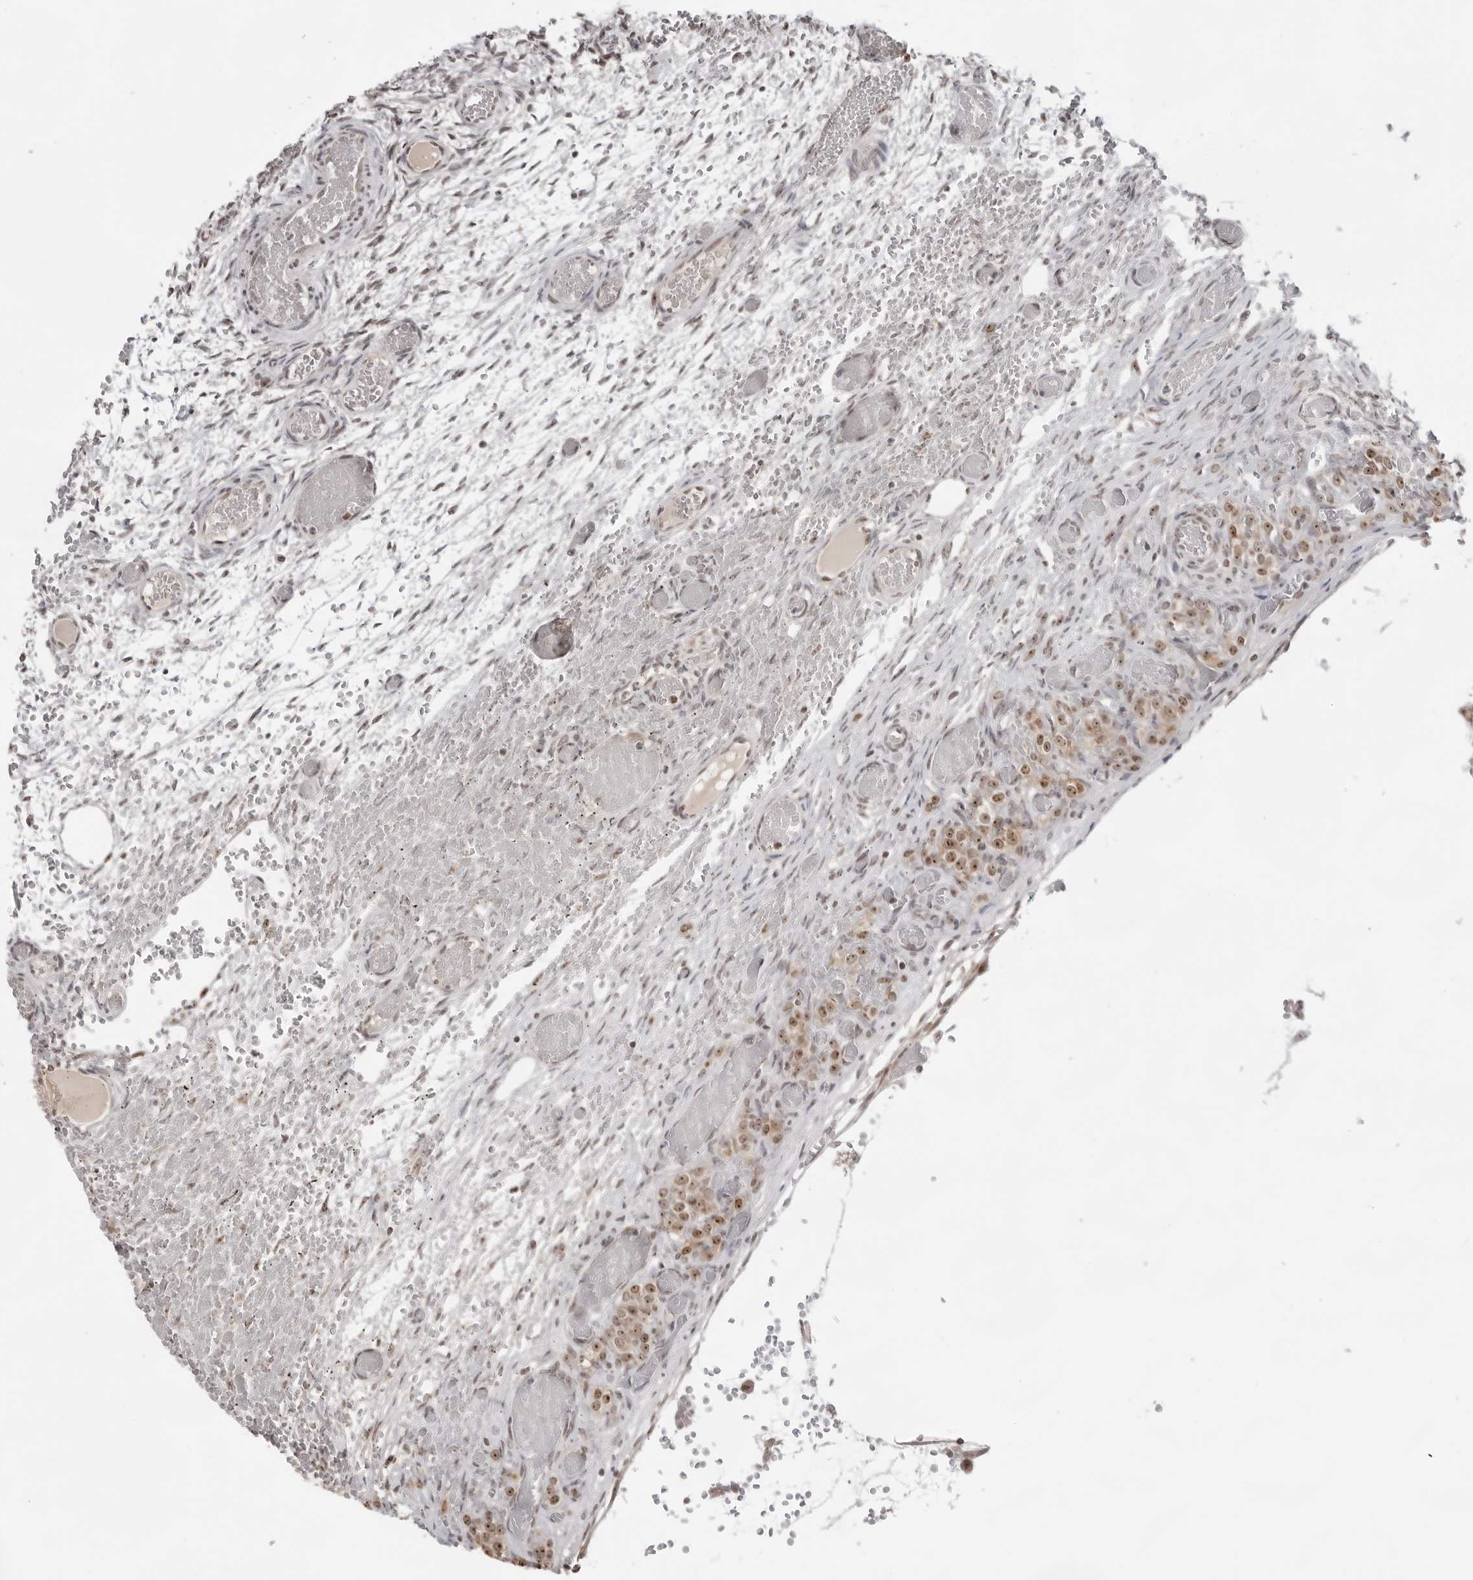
{"staining": {"intensity": "negative", "quantity": "none", "location": "none"}, "tissue": "ovary", "cell_type": "Ovarian stroma cells", "image_type": "normal", "snomed": [{"axis": "morphology", "description": "Adenocarcinoma, NOS"}, {"axis": "topography", "description": "Endometrium"}], "caption": "IHC micrograph of normal ovary: human ovary stained with DAB exhibits no significant protein expression in ovarian stroma cells.", "gene": "EXOSC10", "patient": {"sex": "female", "age": 32}}